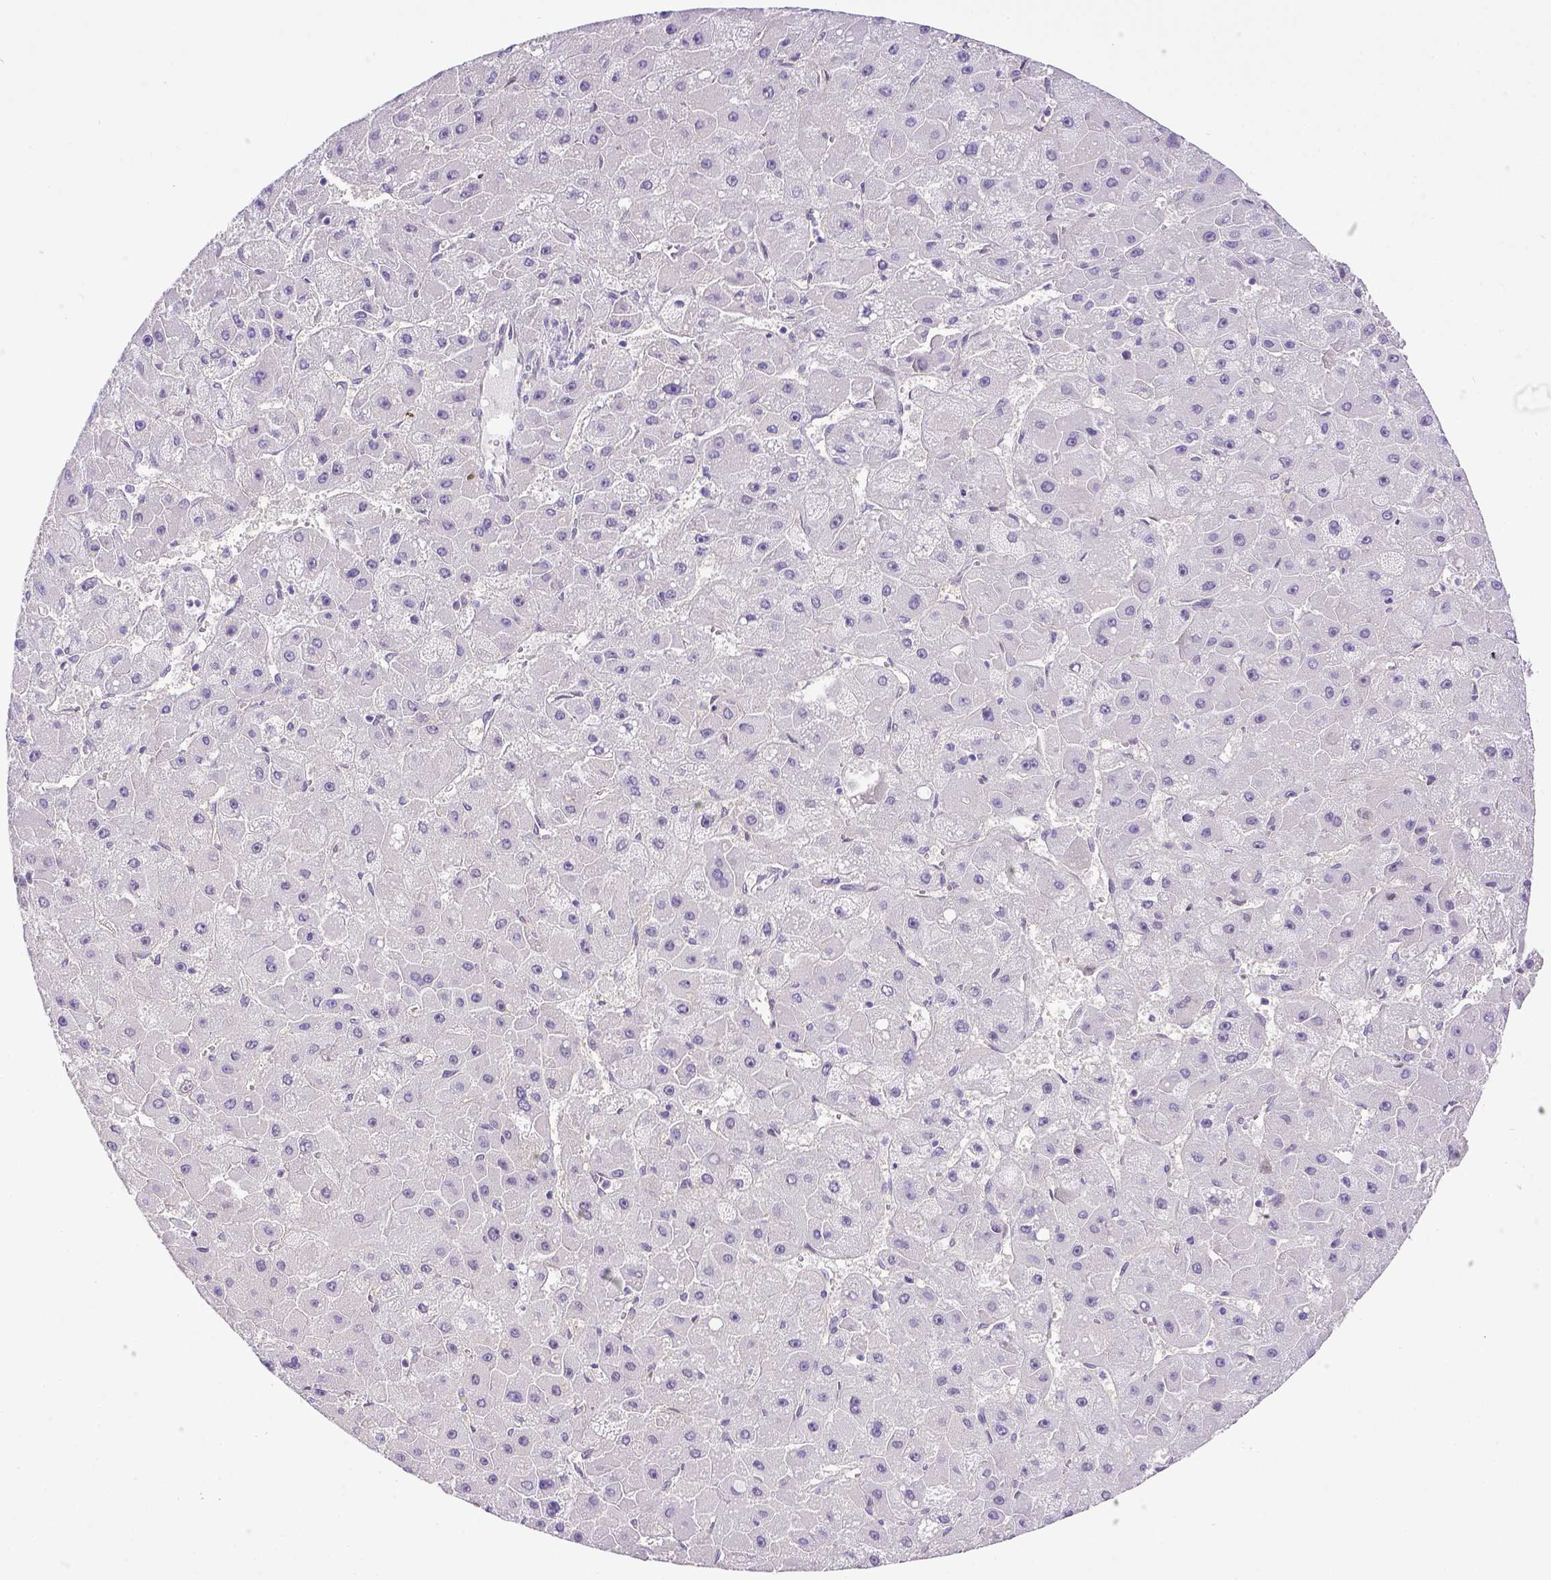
{"staining": {"intensity": "negative", "quantity": "none", "location": "none"}, "tissue": "liver cancer", "cell_type": "Tumor cells", "image_type": "cancer", "snomed": [{"axis": "morphology", "description": "Carcinoma, Hepatocellular, NOS"}, {"axis": "topography", "description": "Liver"}], "caption": "DAB (3,3'-diaminobenzidine) immunohistochemical staining of hepatocellular carcinoma (liver) demonstrates no significant positivity in tumor cells.", "gene": "CD40", "patient": {"sex": "female", "age": 25}}